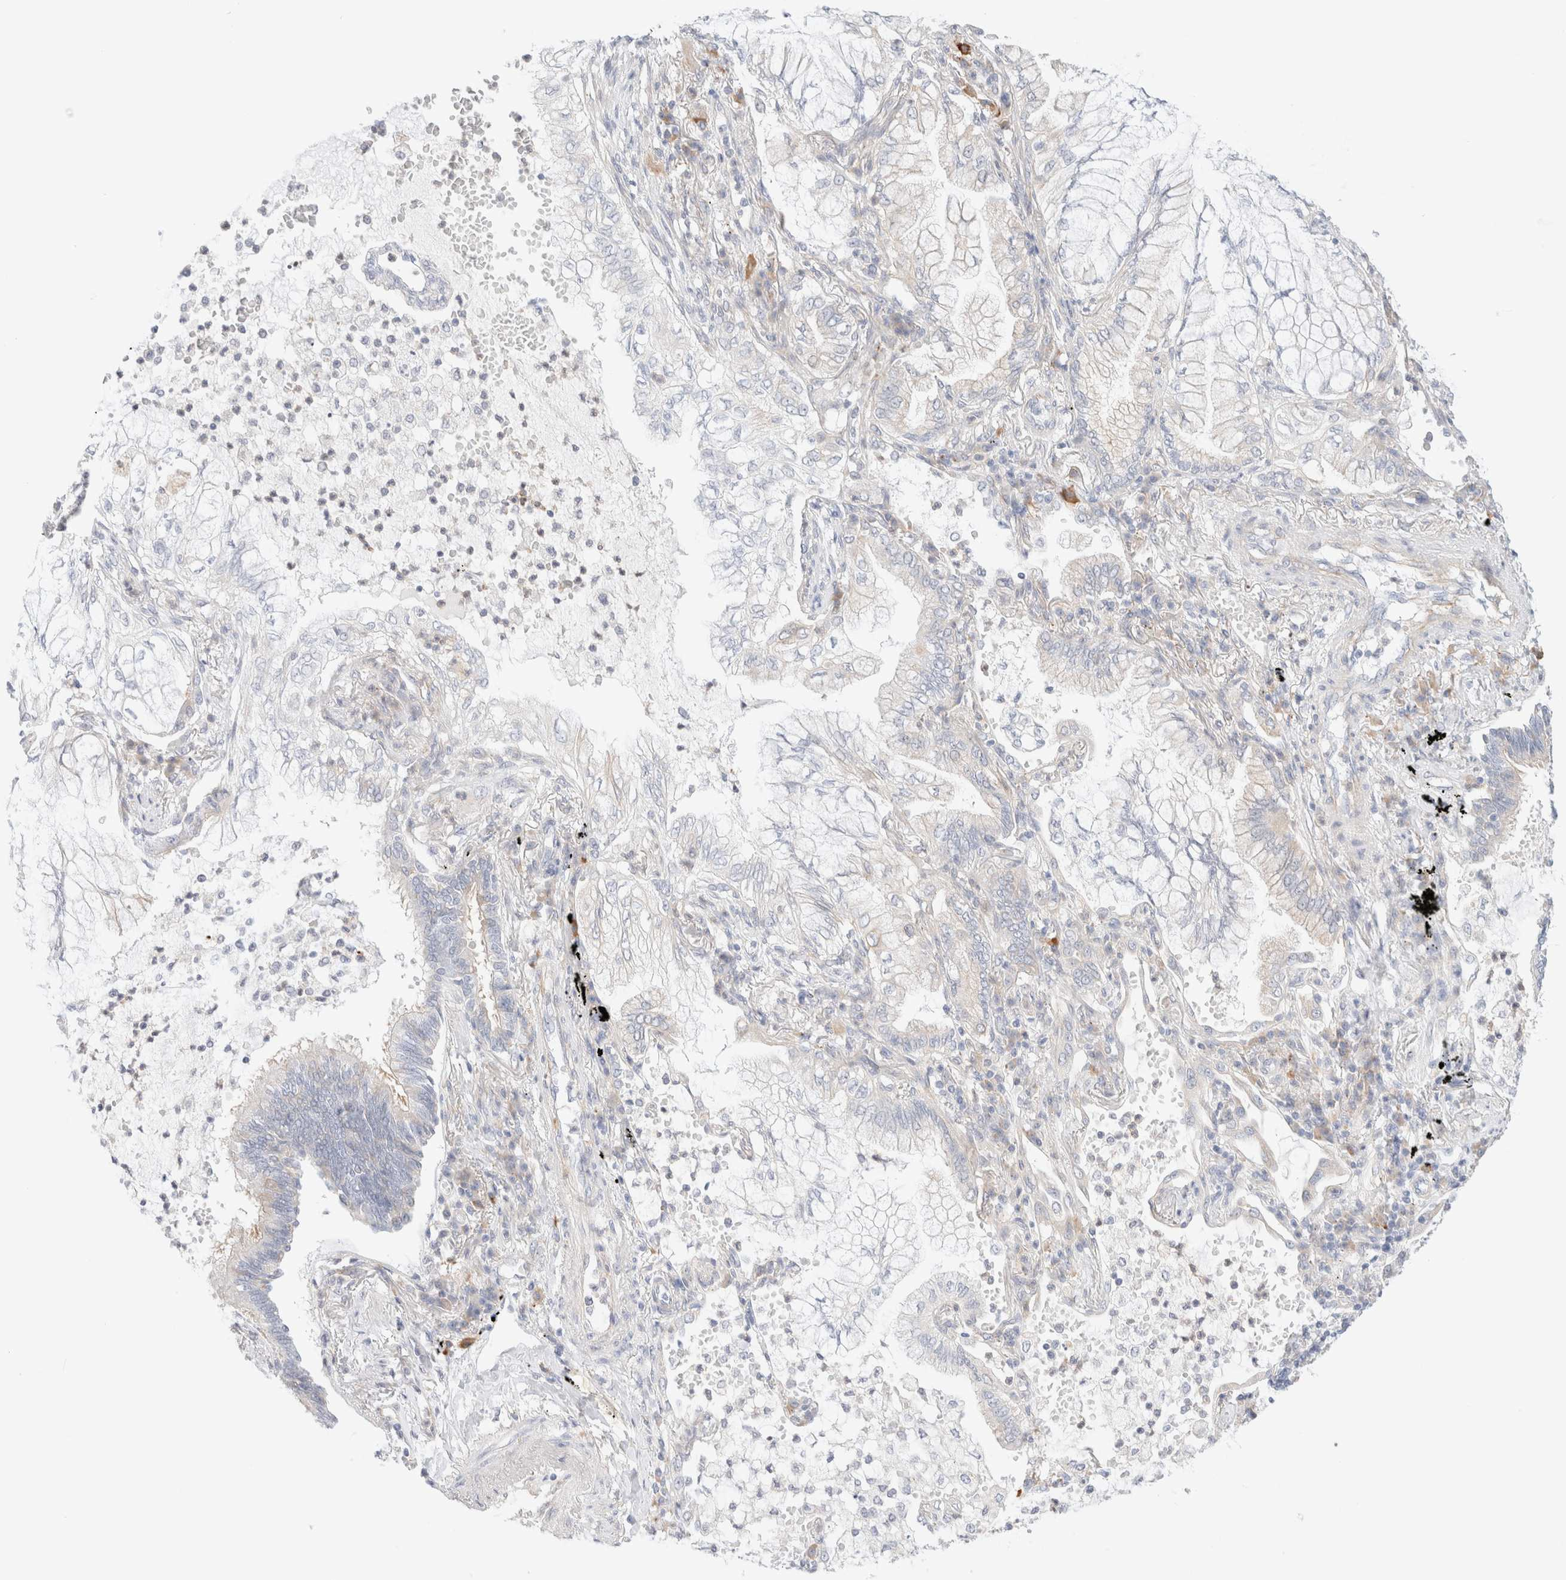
{"staining": {"intensity": "weak", "quantity": "<25%", "location": "cytoplasmic/membranous"}, "tissue": "lung cancer", "cell_type": "Tumor cells", "image_type": "cancer", "snomed": [{"axis": "morphology", "description": "Adenocarcinoma, NOS"}, {"axis": "topography", "description": "Lung"}], "caption": "Lung cancer was stained to show a protein in brown. There is no significant positivity in tumor cells.", "gene": "UNC13B", "patient": {"sex": "female", "age": 70}}